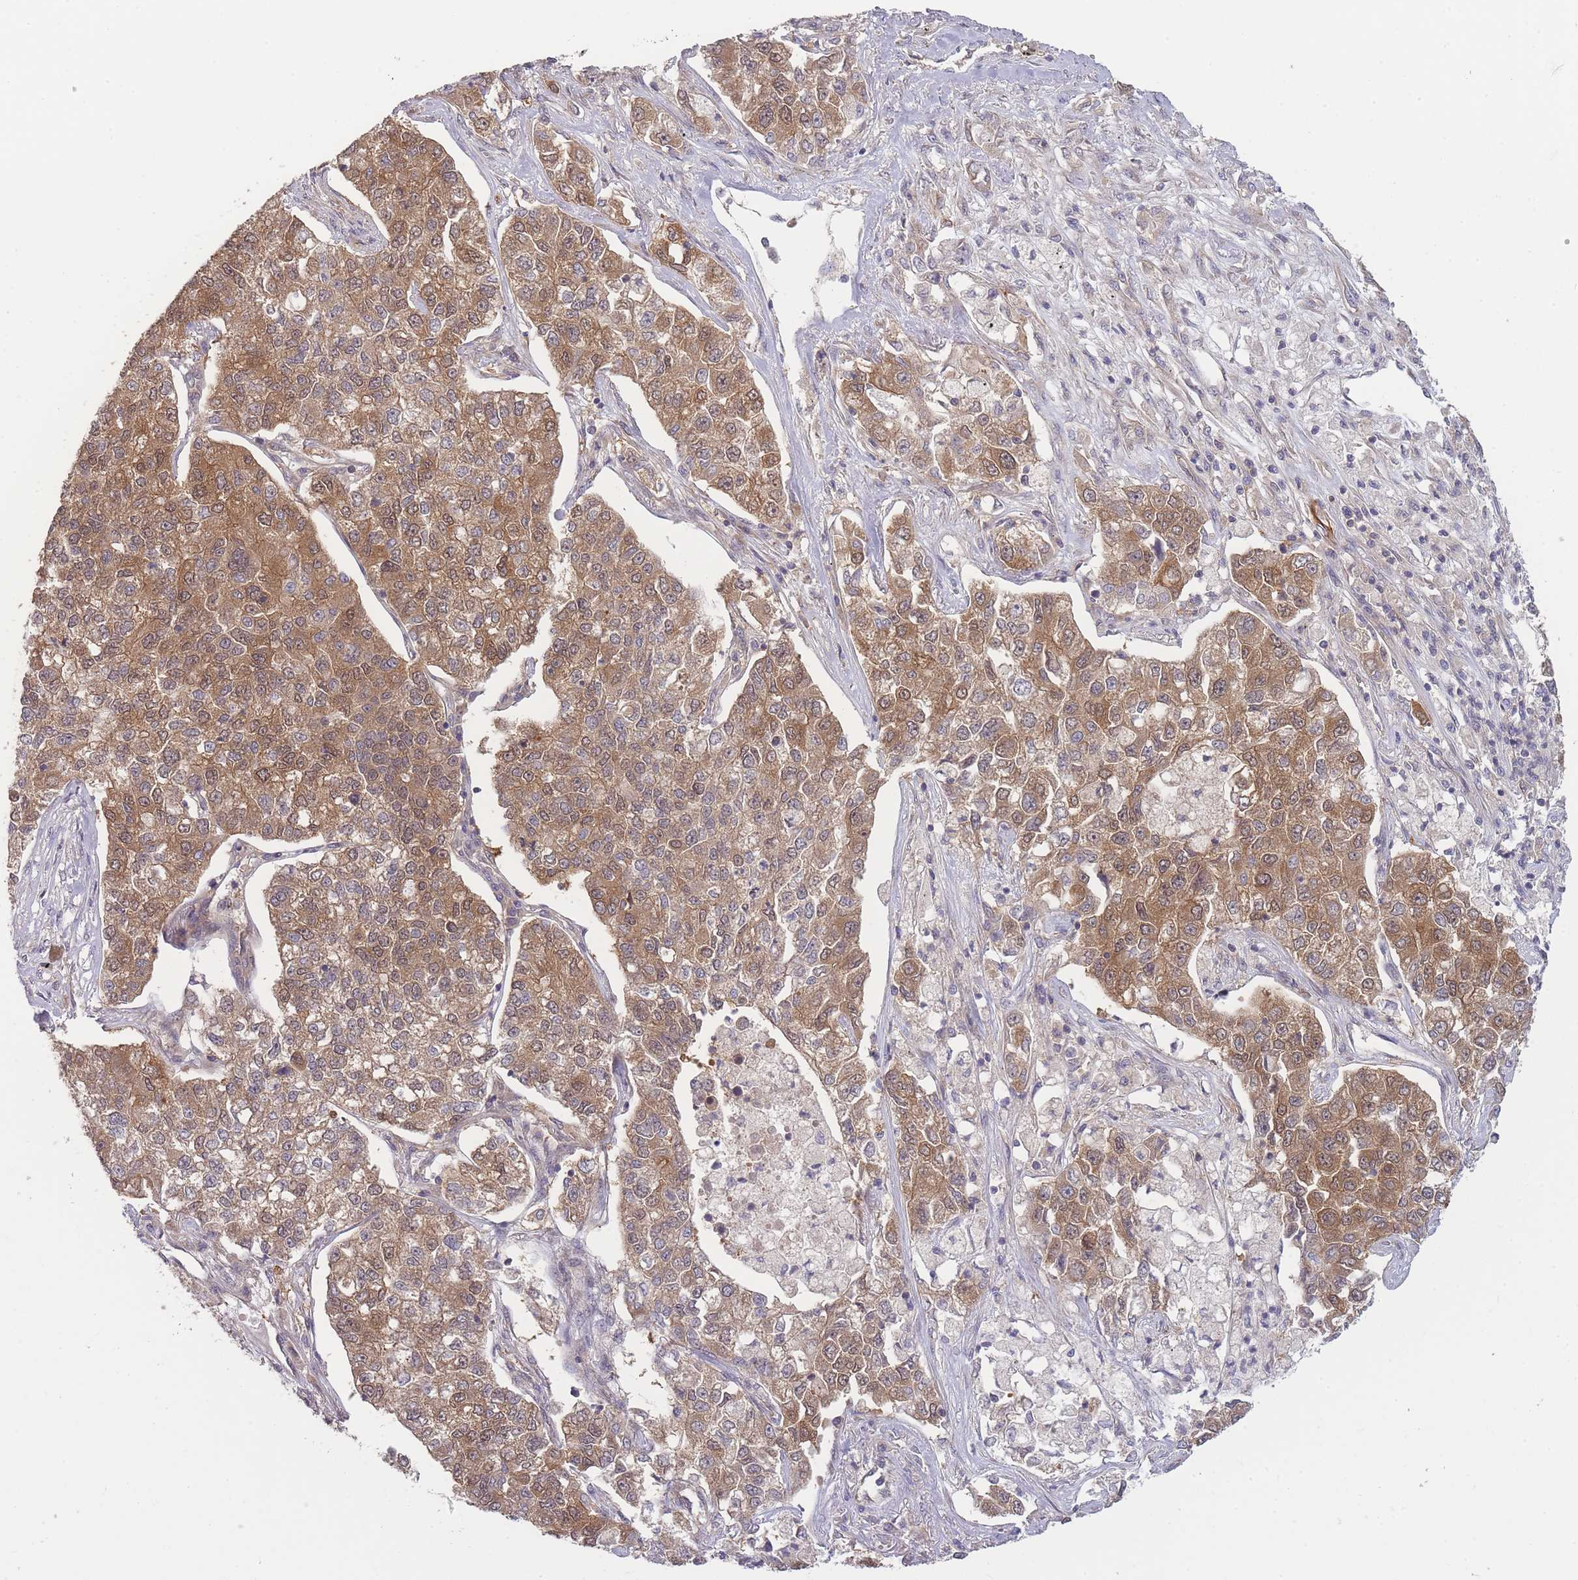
{"staining": {"intensity": "moderate", "quantity": ">75%", "location": "cytoplasmic/membranous"}, "tissue": "lung cancer", "cell_type": "Tumor cells", "image_type": "cancer", "snomed": [{"axis": "morphology", "description": "Adenocarcinoma, NOS"}, {"axis": "topography", "description": "Lung"}], "caption": "Lung adenocarcinoma stained with immunohistochemistry reveals moderate cytoplasmic/membranous staining in approximately >75% of tumor cells. (DAB = brown stain, brightfield microscopy at high magnification).", "gene": "PFDN6", "patient": {"sex": "male", "age": 49}}